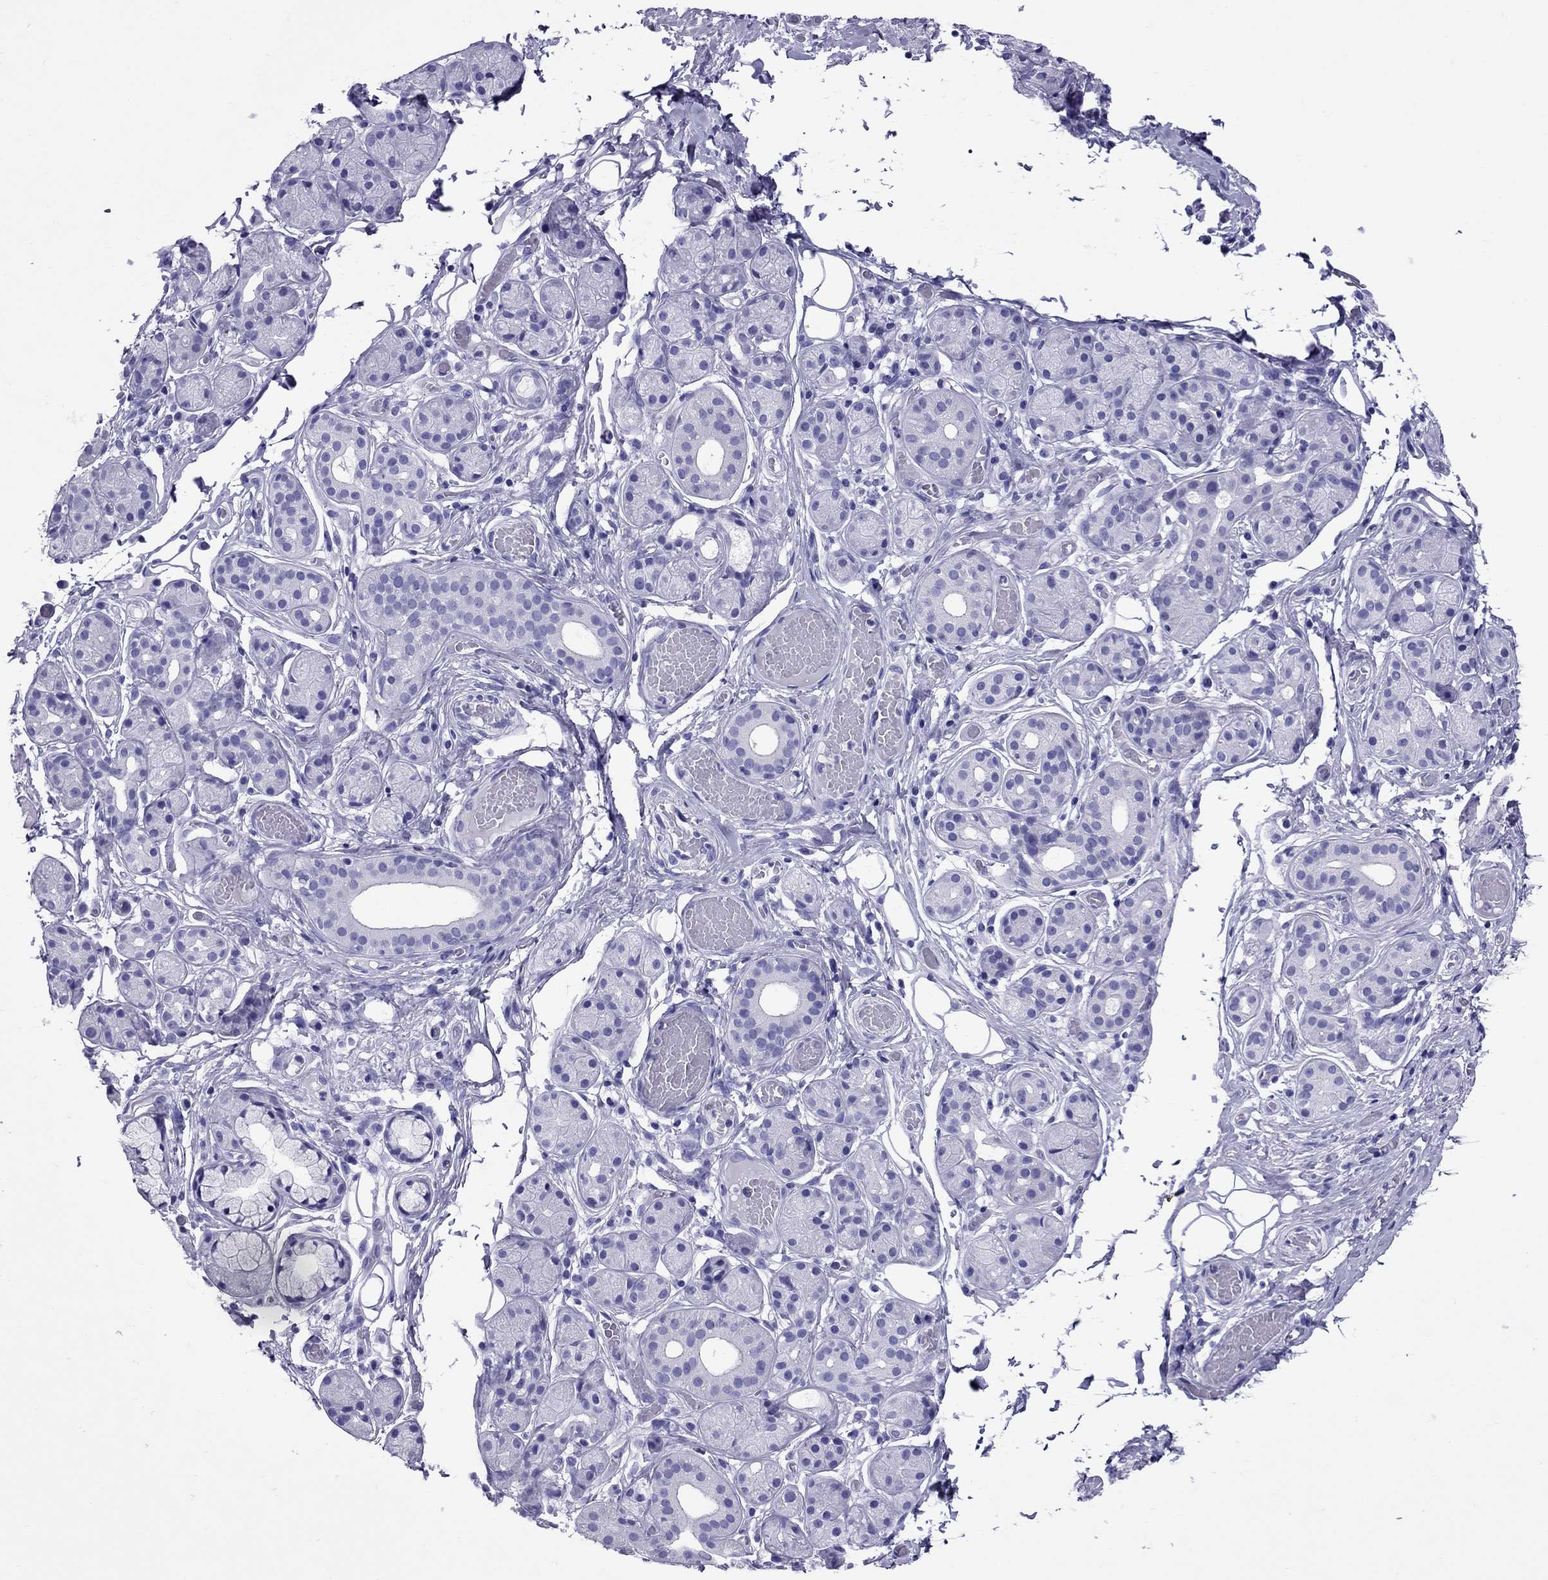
{"staining": {"intensity": "negative", "quantity": "none", "location": "none"}, "tissue": "salivary gland", "cell_type": "Glandular cells", "image_type": "normal", "snomed": [{"axis": "morphology", "description": "Normal tissue, NOS"}, {"axis": "topography", "description": "Salivary gland"}, {"axis": "topography", "description": "Peripheral nerve tissue"}], "caption": "Salivary gland stained for a protein using IHC reveals no staining glandular cells.", "gene": "AVPR1B", "patient": {"sex": "male", "age": 71}}